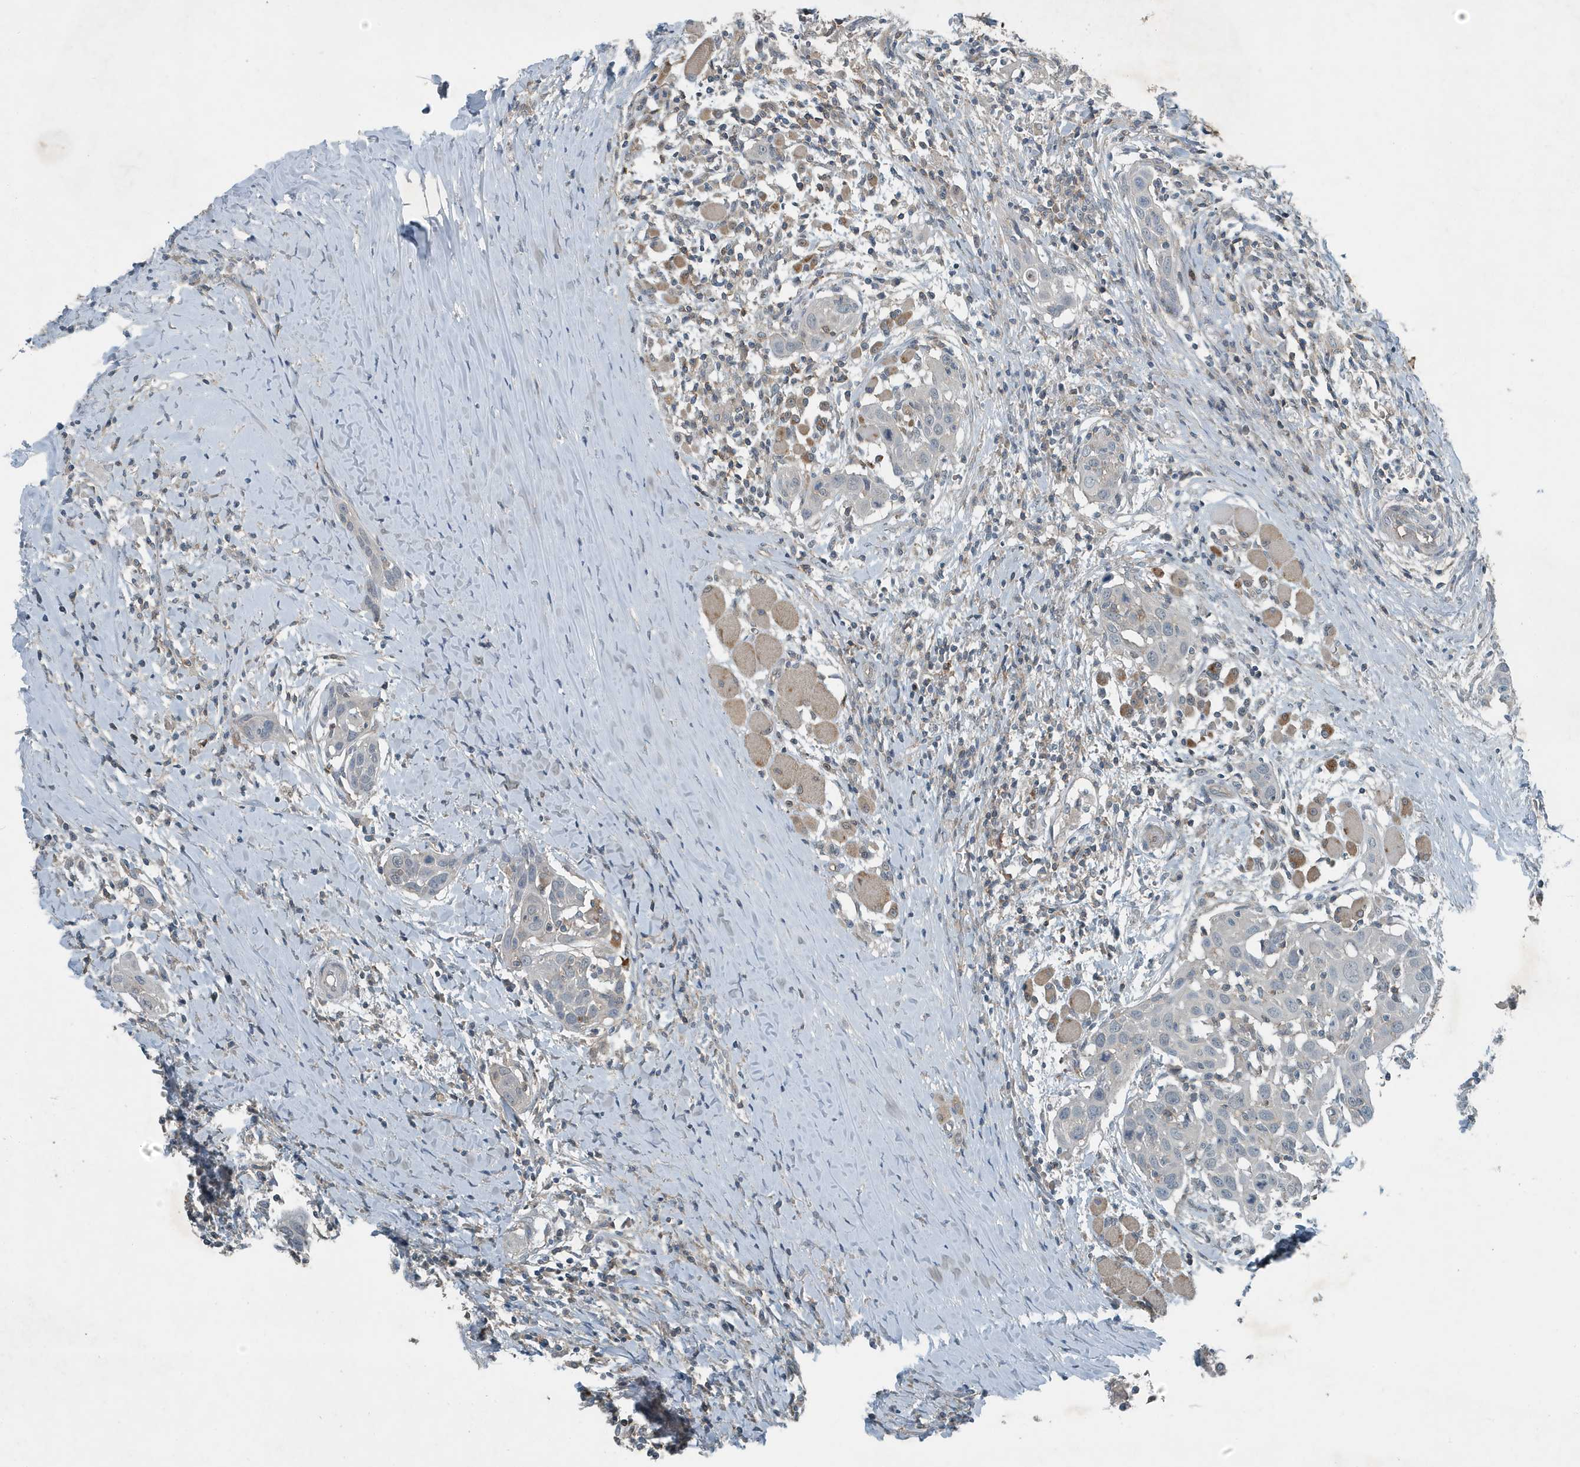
{"staining": {"intensity": "negative", "quantity": "none", "location": "none"}, "tissue": "head and neck cancer", "cell_type": "Tumor cells", "image_type": "cancer", "snomed": [{"axis": "morphology", "description": "Squamous cell carcinoma, NOS"}, {"axis": "topography", "description": "Oral tissue"}, {"axis": "topography", "description": "Head-Neck"}], "caption": "Protein analysis of head and neck cancer (squamous cell carcinoma) displays no significant positivity in tumor cells.", "gene": "DAPP1", "patient": {"sex": "female", "age": 50}}